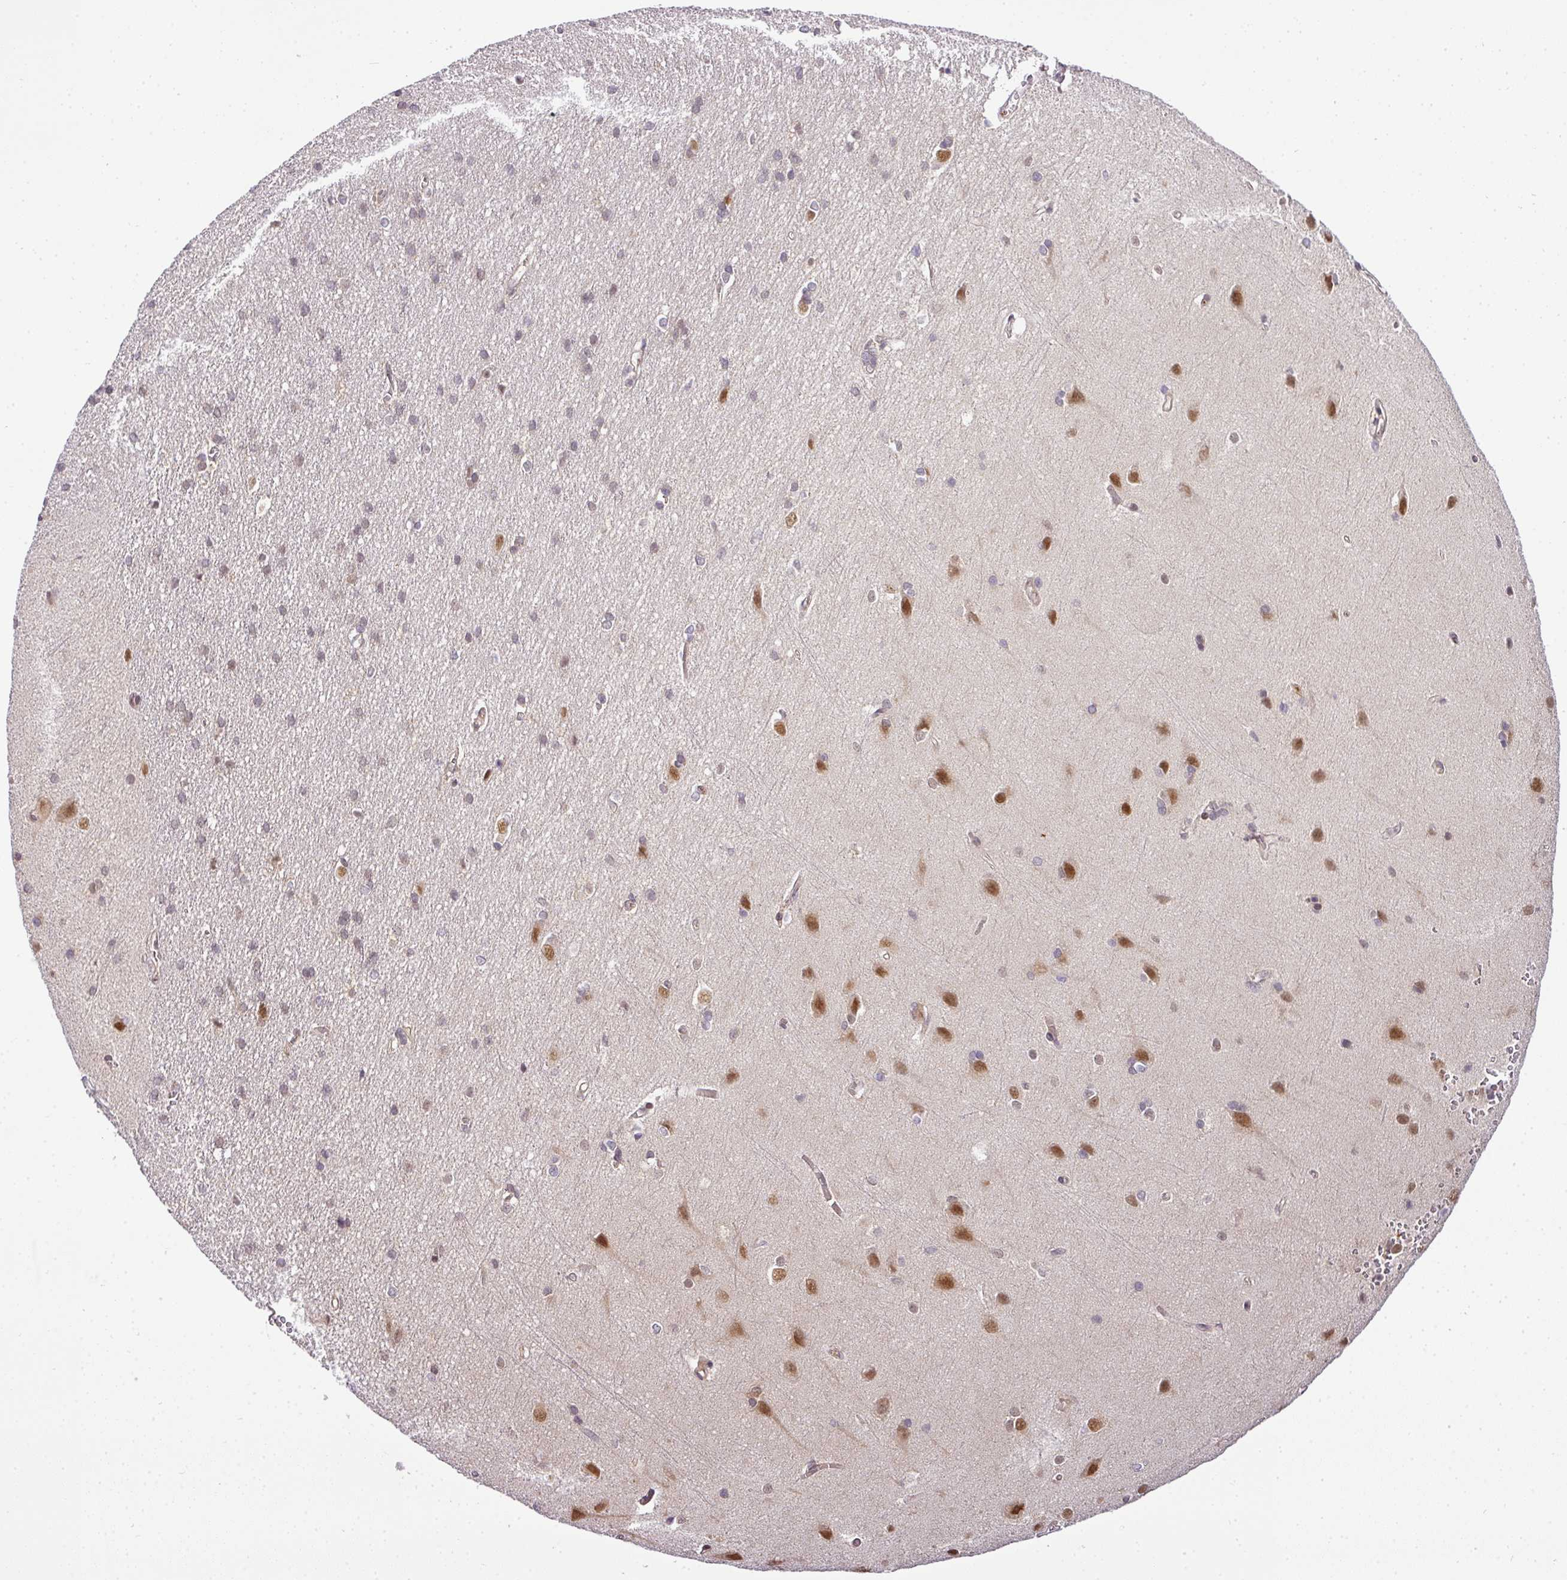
{"staining": {"intensity": "negative", "quantity": "none", "location": "none"}, "tissue": "cerebral cortex", "cell_type": "Endothelial cells", "image_type": "normal", "snomed": [{"axis": "morphology", "description": "Normal tissue, NOS"}, {"axis": "topography", "description": "Cerebral cortex"}], "caption": "Unremarkable cerebral cortex was stained to show a protein in brown. There is no significant expression in endothelial cells.", "gene": "C1orf226", "patient": {"sex": "male", "age": 37}}